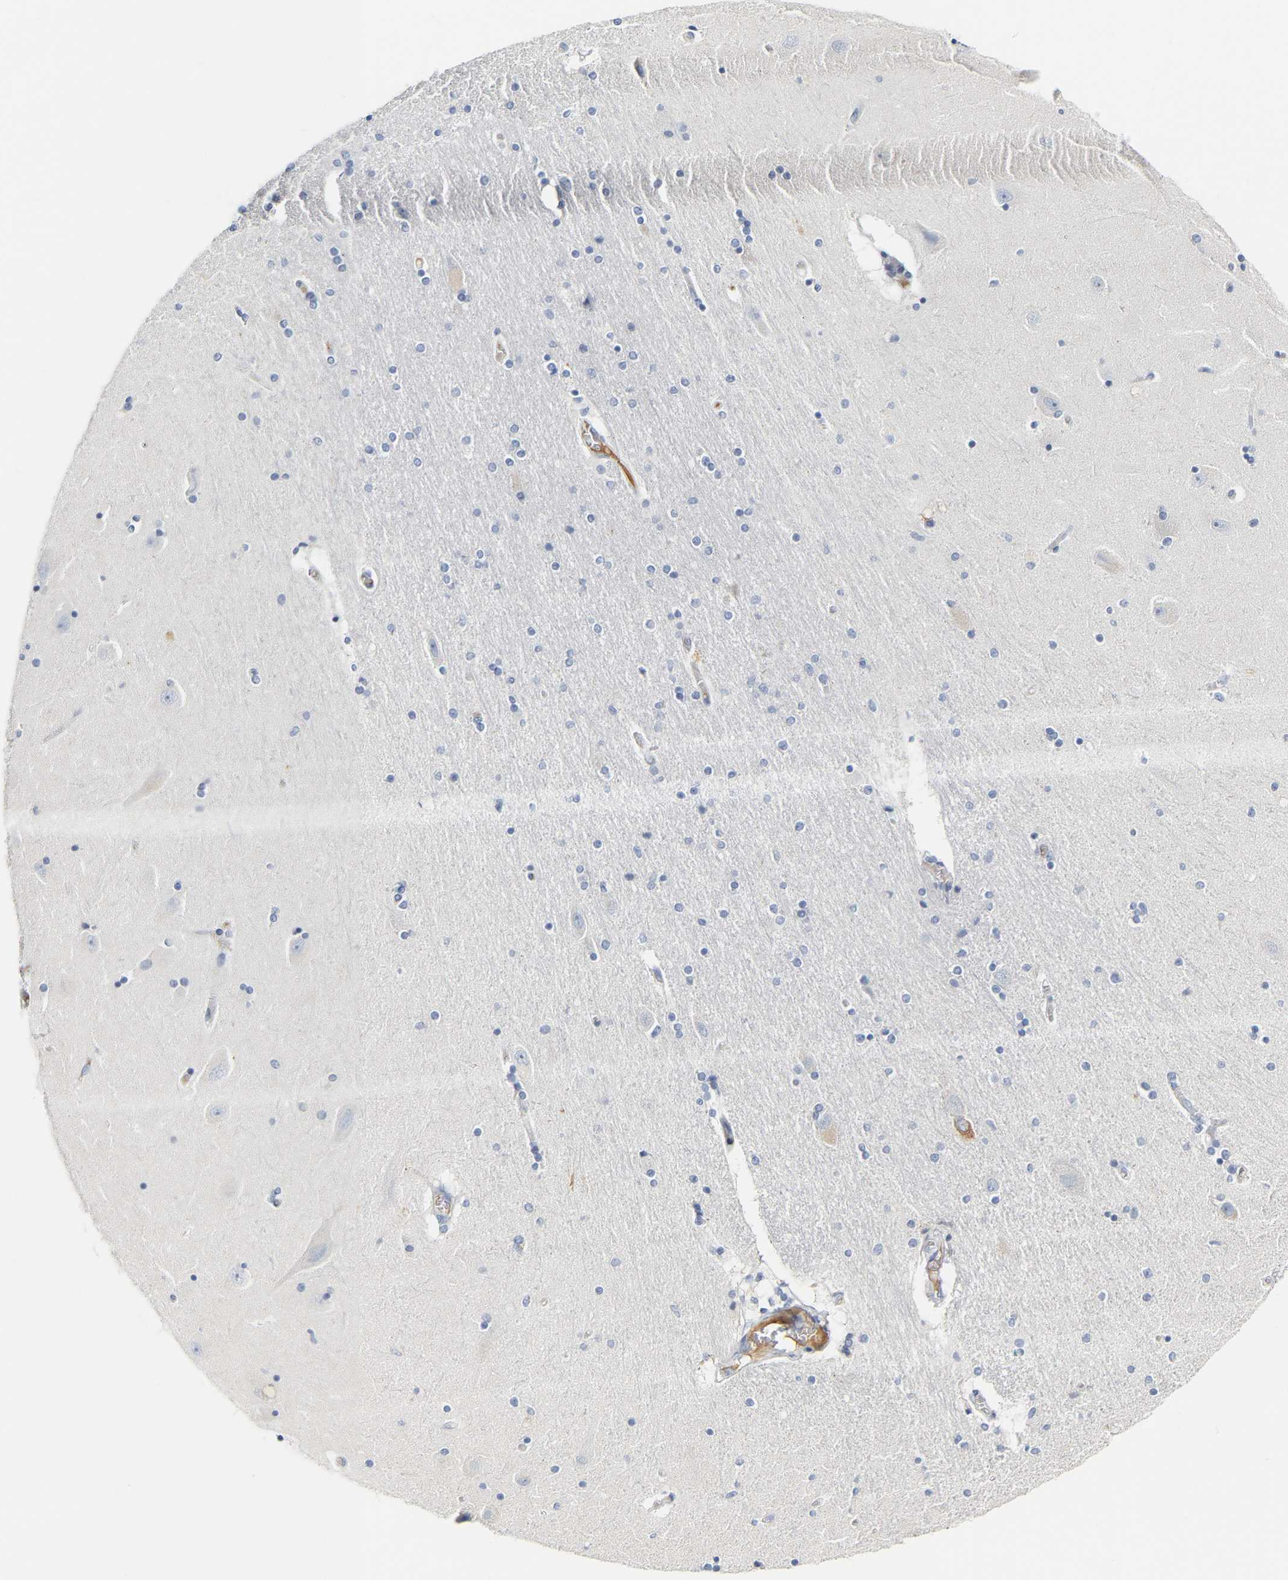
{"staining": {"intensity": "negative", "quantity": "none", "location": "none"}, "tissue": "hippocampus", "cell_type": "Glial cells", "image_type": "normal", "snomed": [{"axis": "morphology", "description": "Normal tissue, NOS"}, {"axis": "topography", "description": "Hippocampus"}], "caption": "An immunohistochemistry histopathology image of benign hippocampus is shown. There is no staining in glial cells of hippocampus. (DAB IHC visualized using brightfield microscopy, high magnification).", "gene": "GNAS", "patient": {"sex": "female", "age": 54}}